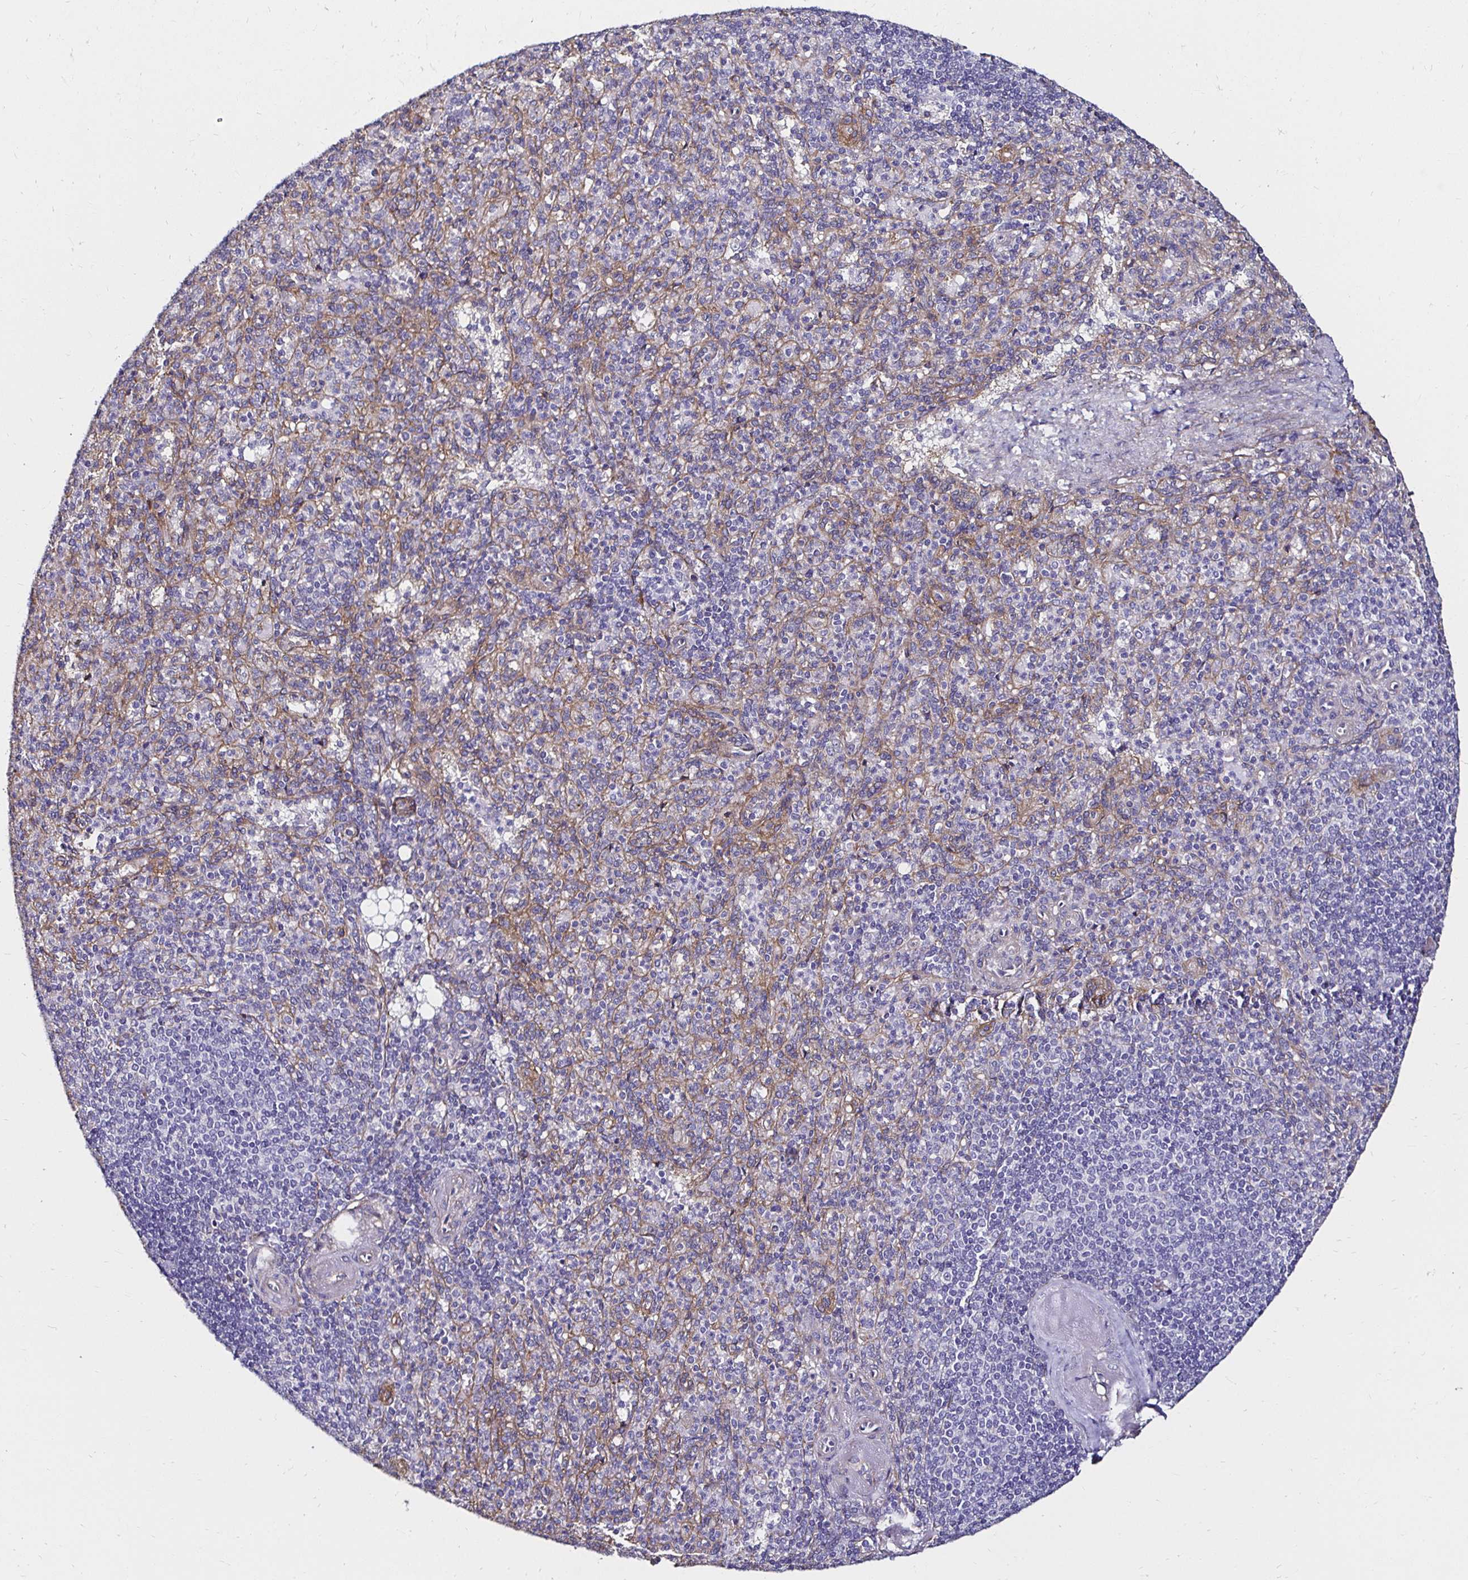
{"staining": {"intensity": "negative", "quantity": "none", "location": "none"}, "tissue": "spleen", "cell_type": "Cells in red pulp", "image_type": "normal", "snomed": [{"axis": "morphology", "description": "Normal tissue, NOS"}, {"axis": "topography", "description": "Spleen"}], "caption": "Human spleen stained for a protein using IHC exhibits no staining in cells in red pulp.", "gene": "ITGB1", "patient": {"sex": "female", "age": 74}}